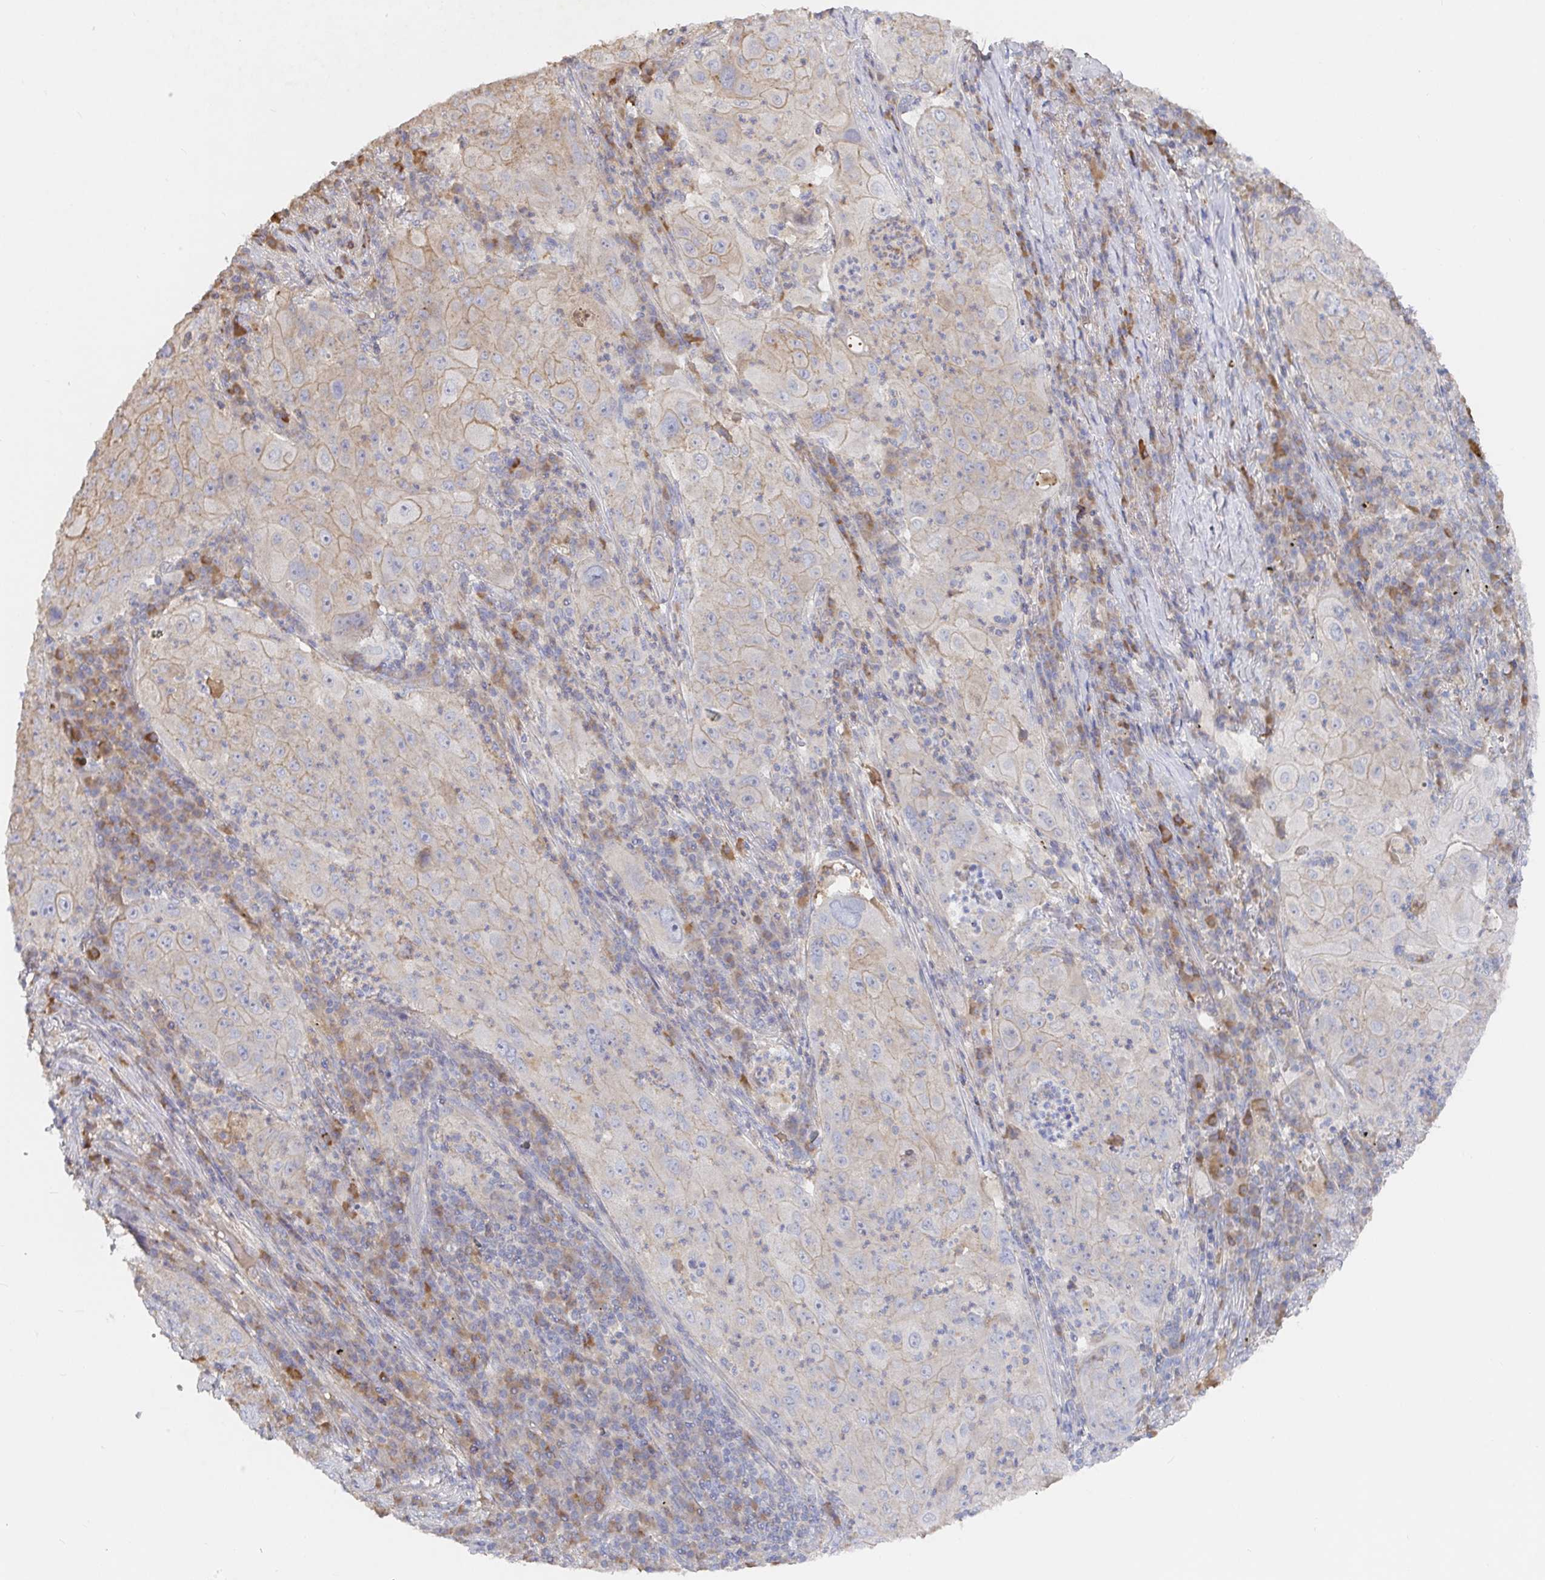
{"staining": {"intensity": "weak", "quantity": "25%-75%", "location": "cytoplasmic/membranous"}, "tissue": "lung cancer", "cell_type": "Tumor cells", "image_type": "cancer", "snomed": [{"axis": "morphology", "description": "Squamous cell carcinoma, NOS"}, {"axis": "topography", "description": "Lung"}], "caption": "DAB immunohistochemical staining of squamous cell carcinoma (lung) displays weak cytoplasmic/membranous protein staining in approximately 25%-75% of tumor cells.", "gene": "IRAK2", "patient": {"sex": "female", "age": 59}}